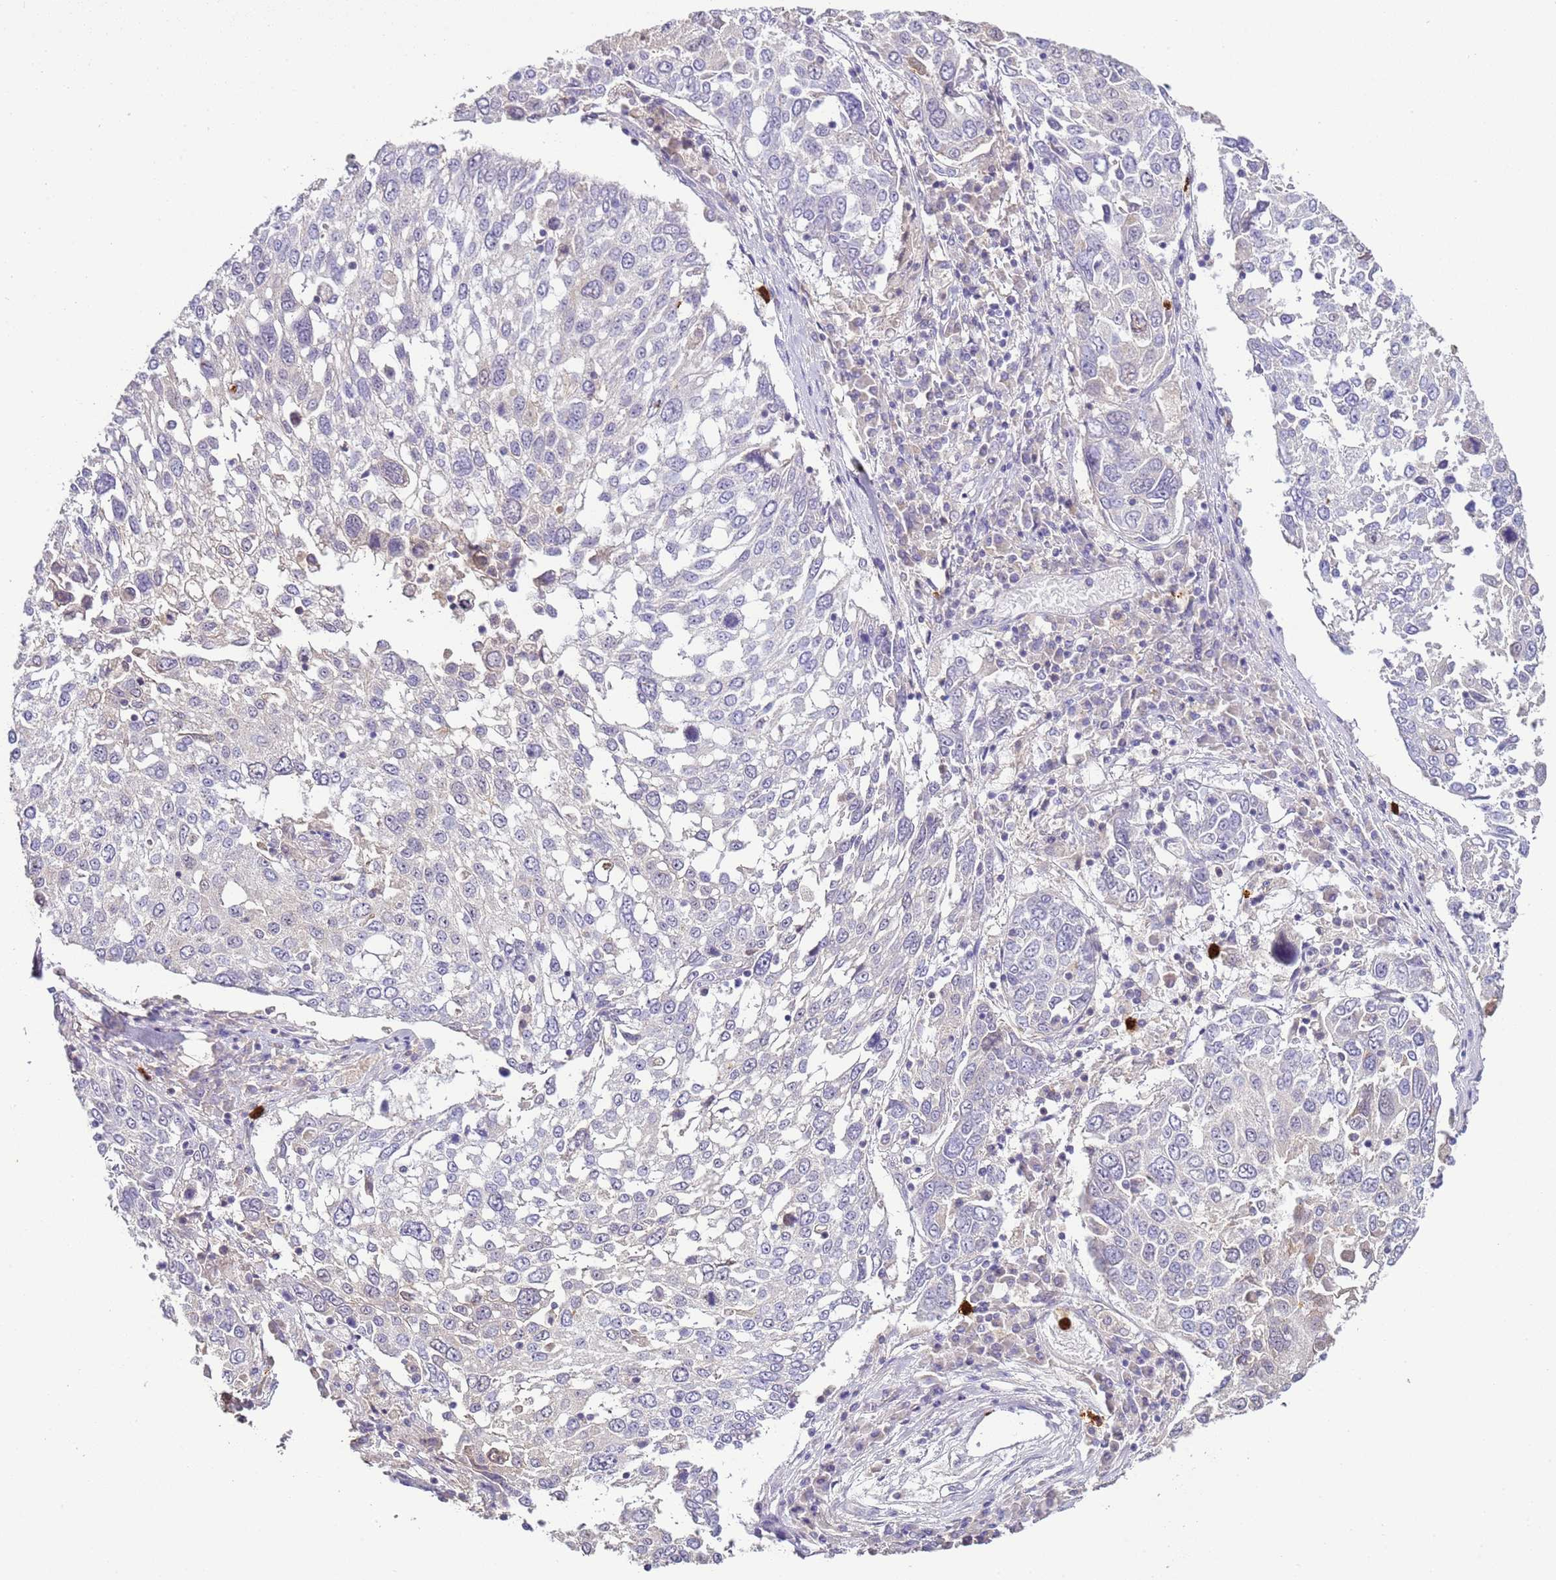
{"staining": {"intensity": "negative", "quantity": "none", "location": "none"}, "tissue": "lung cancer", "cell_type": "Tumor cells", "image_type": "cancer", "snomed": [{"axis": "morphology", "description": "Squamous cell carcinoma, NOS"}, {"axis": "topography", "description": "Lung"}], "caption": "Tumor cells are negative for brown protein staining in squamous cell carcinoma (lung).", "gene": "IL2RG", "patient": {"sex": "male", "age": 65}}